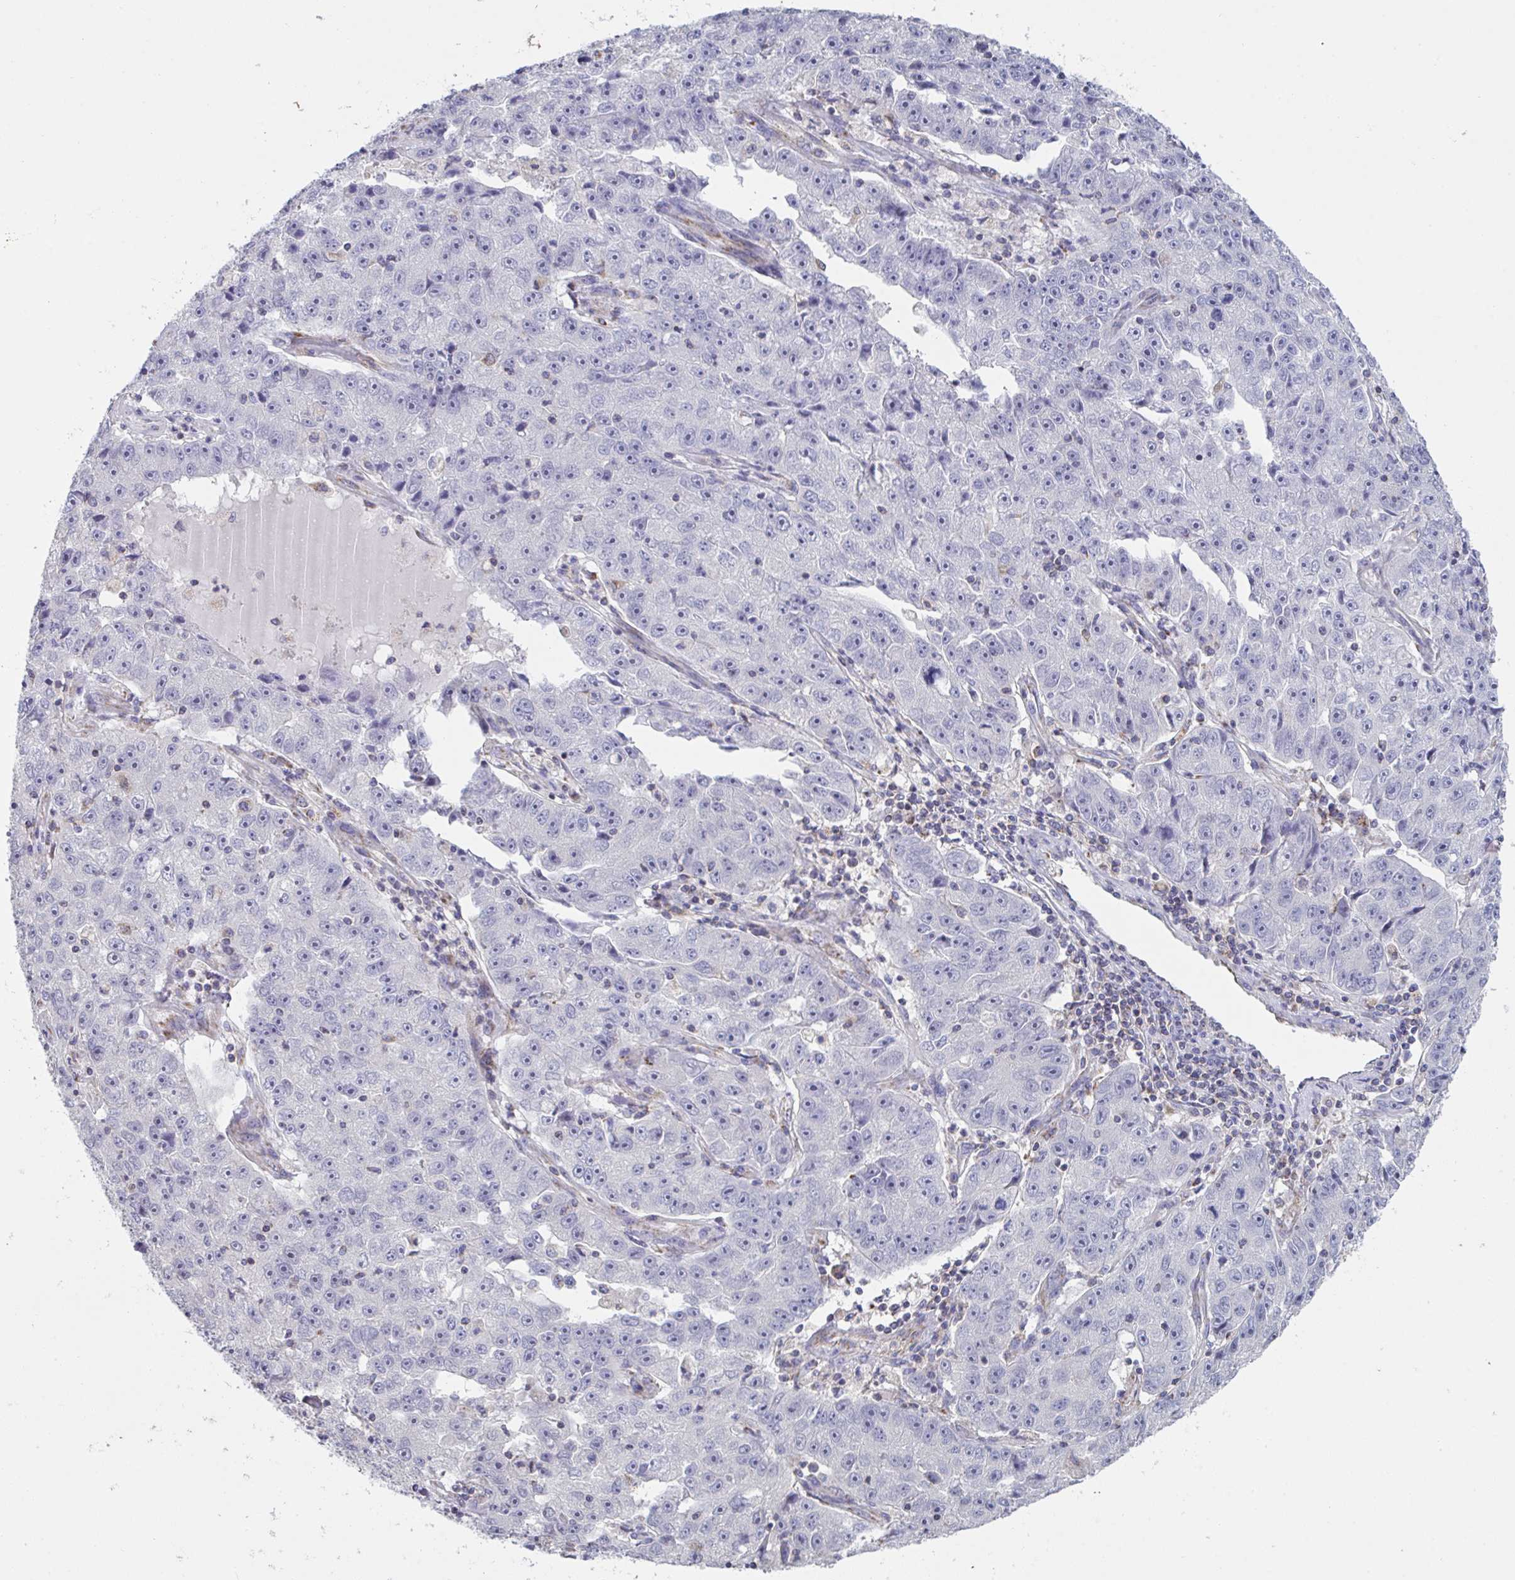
{"staining": {"intensity": "negative", "quantity": "none", "location": "none"}, "tissue": "lung cancer", "cell_type": "Tumor cells", "image_type": "cancer", "snomed": [{"axis": "morphology", "description": "Normal morphology"}, {"axis": "morphology", "description": "Adenocarcinoma, NOS"}, {"axis": "topography", "description": "Lymph node"}, {"axis": "topography", "description": "Lung"}], "caption": "The immunohistochemistry histopathology image has no significant expression in tumor cells of lung cancer tissue. Nuclei are stained in blue.", "gene": "NDUFA7", "patient": {"sex": "female", "age": 57}}